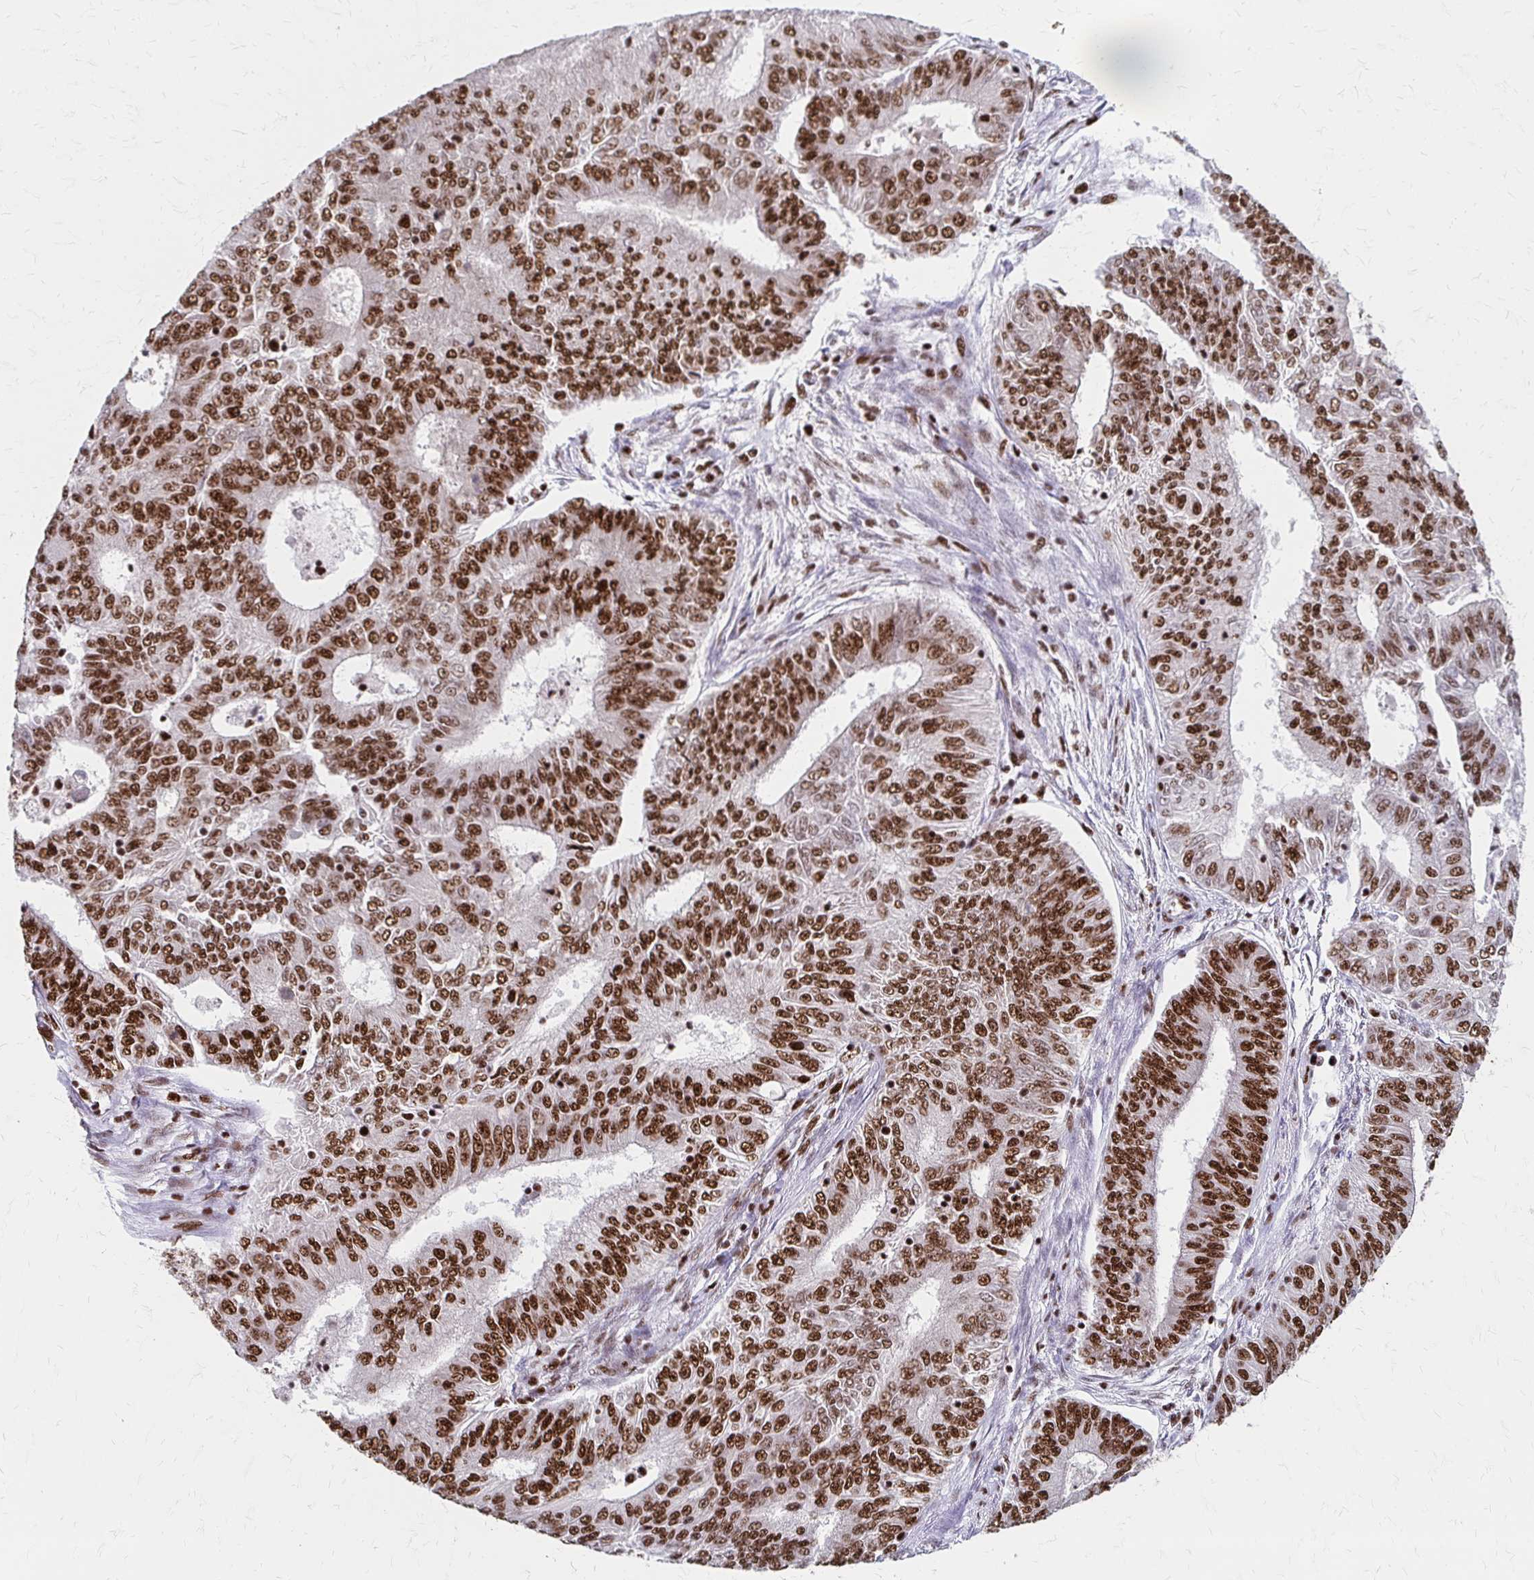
{"staining": {"intensity": "strong", "quantity": ">75%", "location": "nuclear"}, "tissue": "endometrial cancer", "cell_type": "Tumor cells", "image_type": "cancer", "snomed": [{"axis": "morphology", "description": "Adenocarcinoma, NOS"}, {"axis": "topography", "description": "Endometrium"}], "caption": "Immunohistochemical staining of human endometrial cancer (adenocarcinoma) demonstrates strong nuclear protein positivity in about >75% of tumor cells. The staining was performed using DAB to visualize the protein expression in brown, while the nuclei were stained in blue with hematoxylin (Magnification: 20x).", "gene": "CNKSR3", "patient": {"sex": "female", "age": 62}}